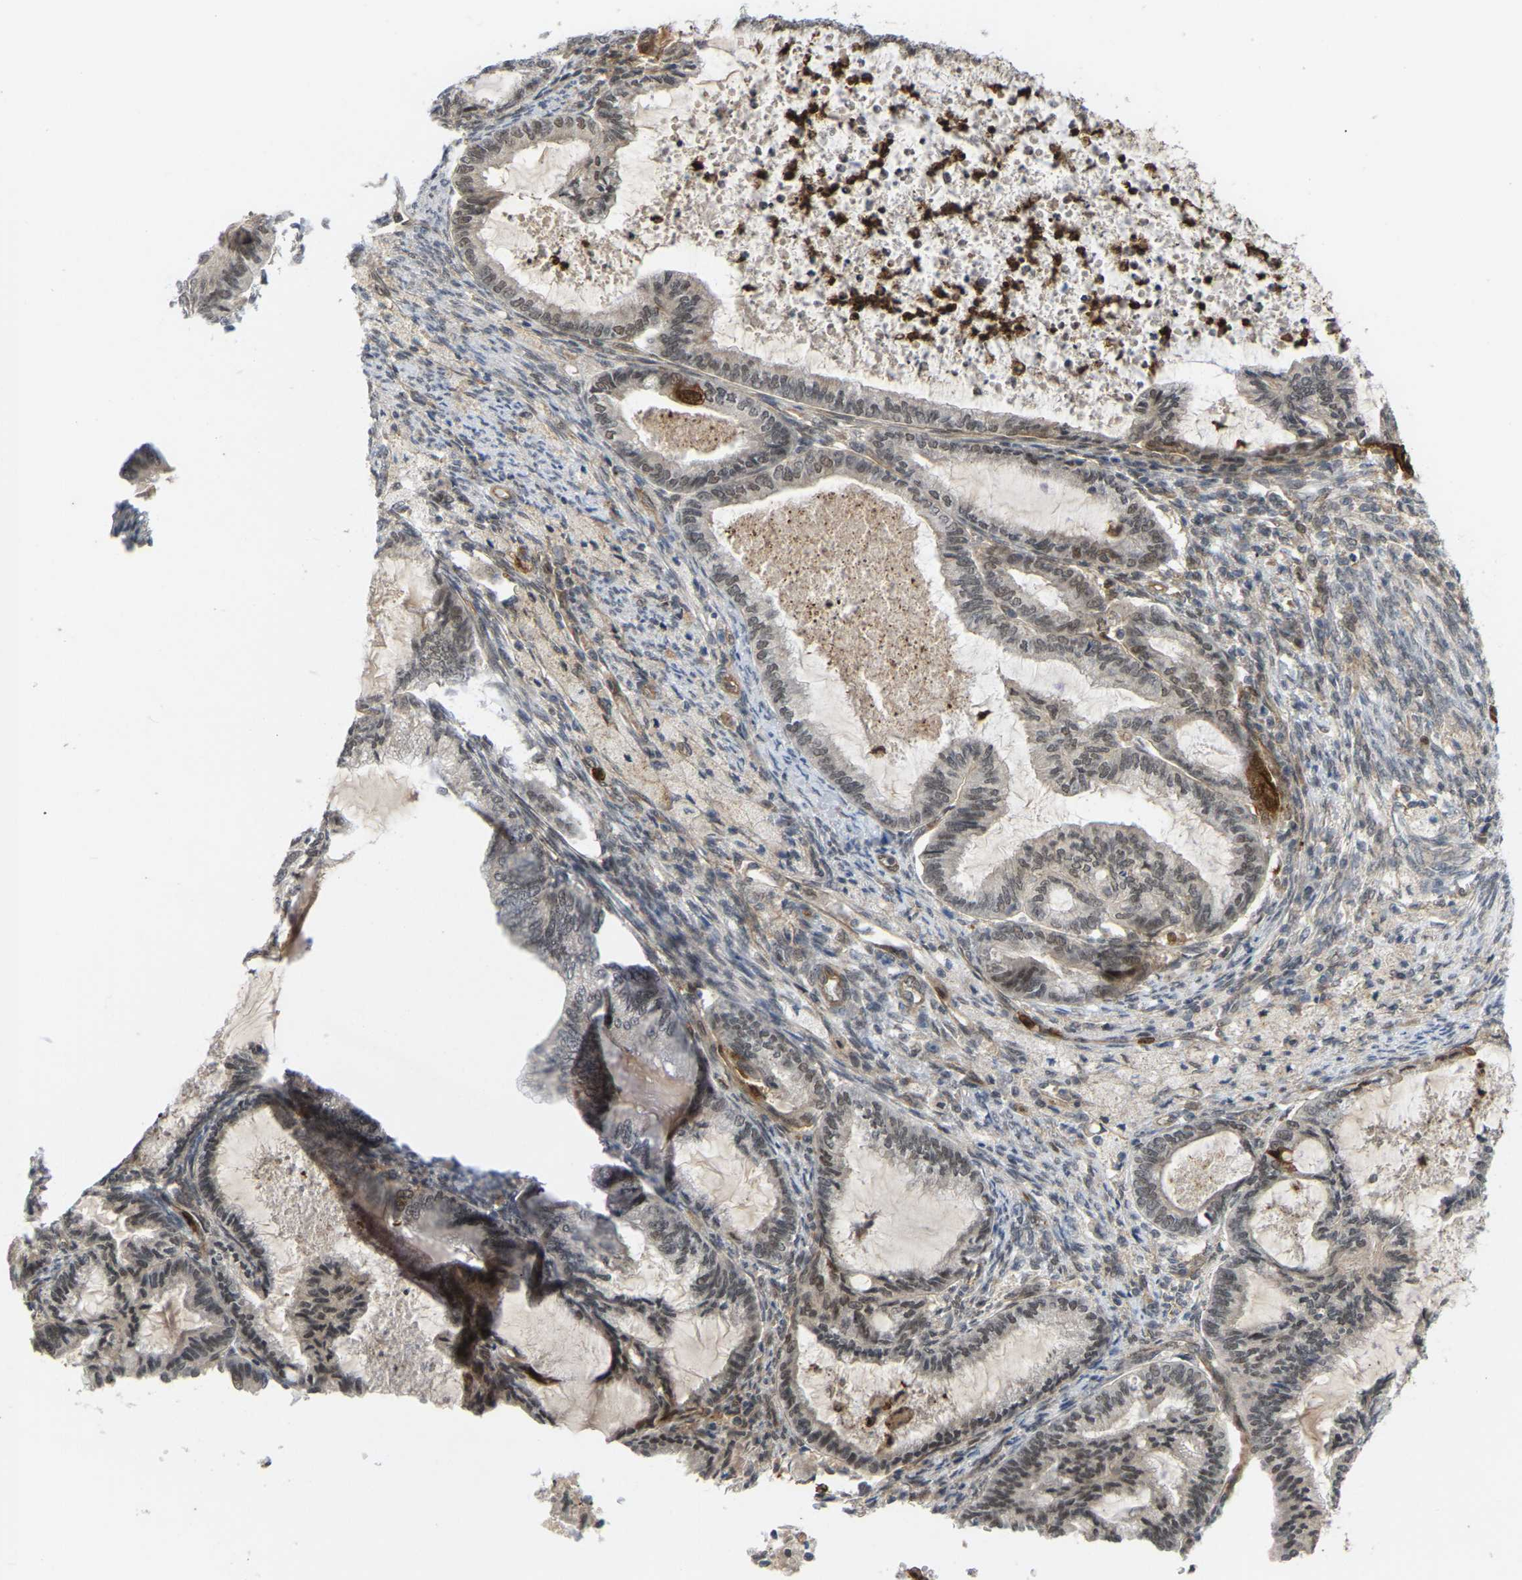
{"staining": {"intensity": "weak", "quantity": ">75%", "location": "nuclear"}, "tissue": "cervical cancer", "cell_type": "Tumor cells", "image_type": "cancer", "snomed": [{"axis": "morphology", "description": "Normal tissue, NOS"}, {"axis": "morphology", "description": "Adenocarcinoma, NOS"}, {"axis": "topography", "description": "Cervix"}, {"axis": "topography", "description": "Endometrium"}], "caption": "Immunohistochemistry image of human cervical cancer stained for a protein (brown), which demonstrates low levels of weak nuclear staining in approximately >75% of tumor cells.", "gene": "SERPINB5", "patient": {"sex": "female", "age": 86}}